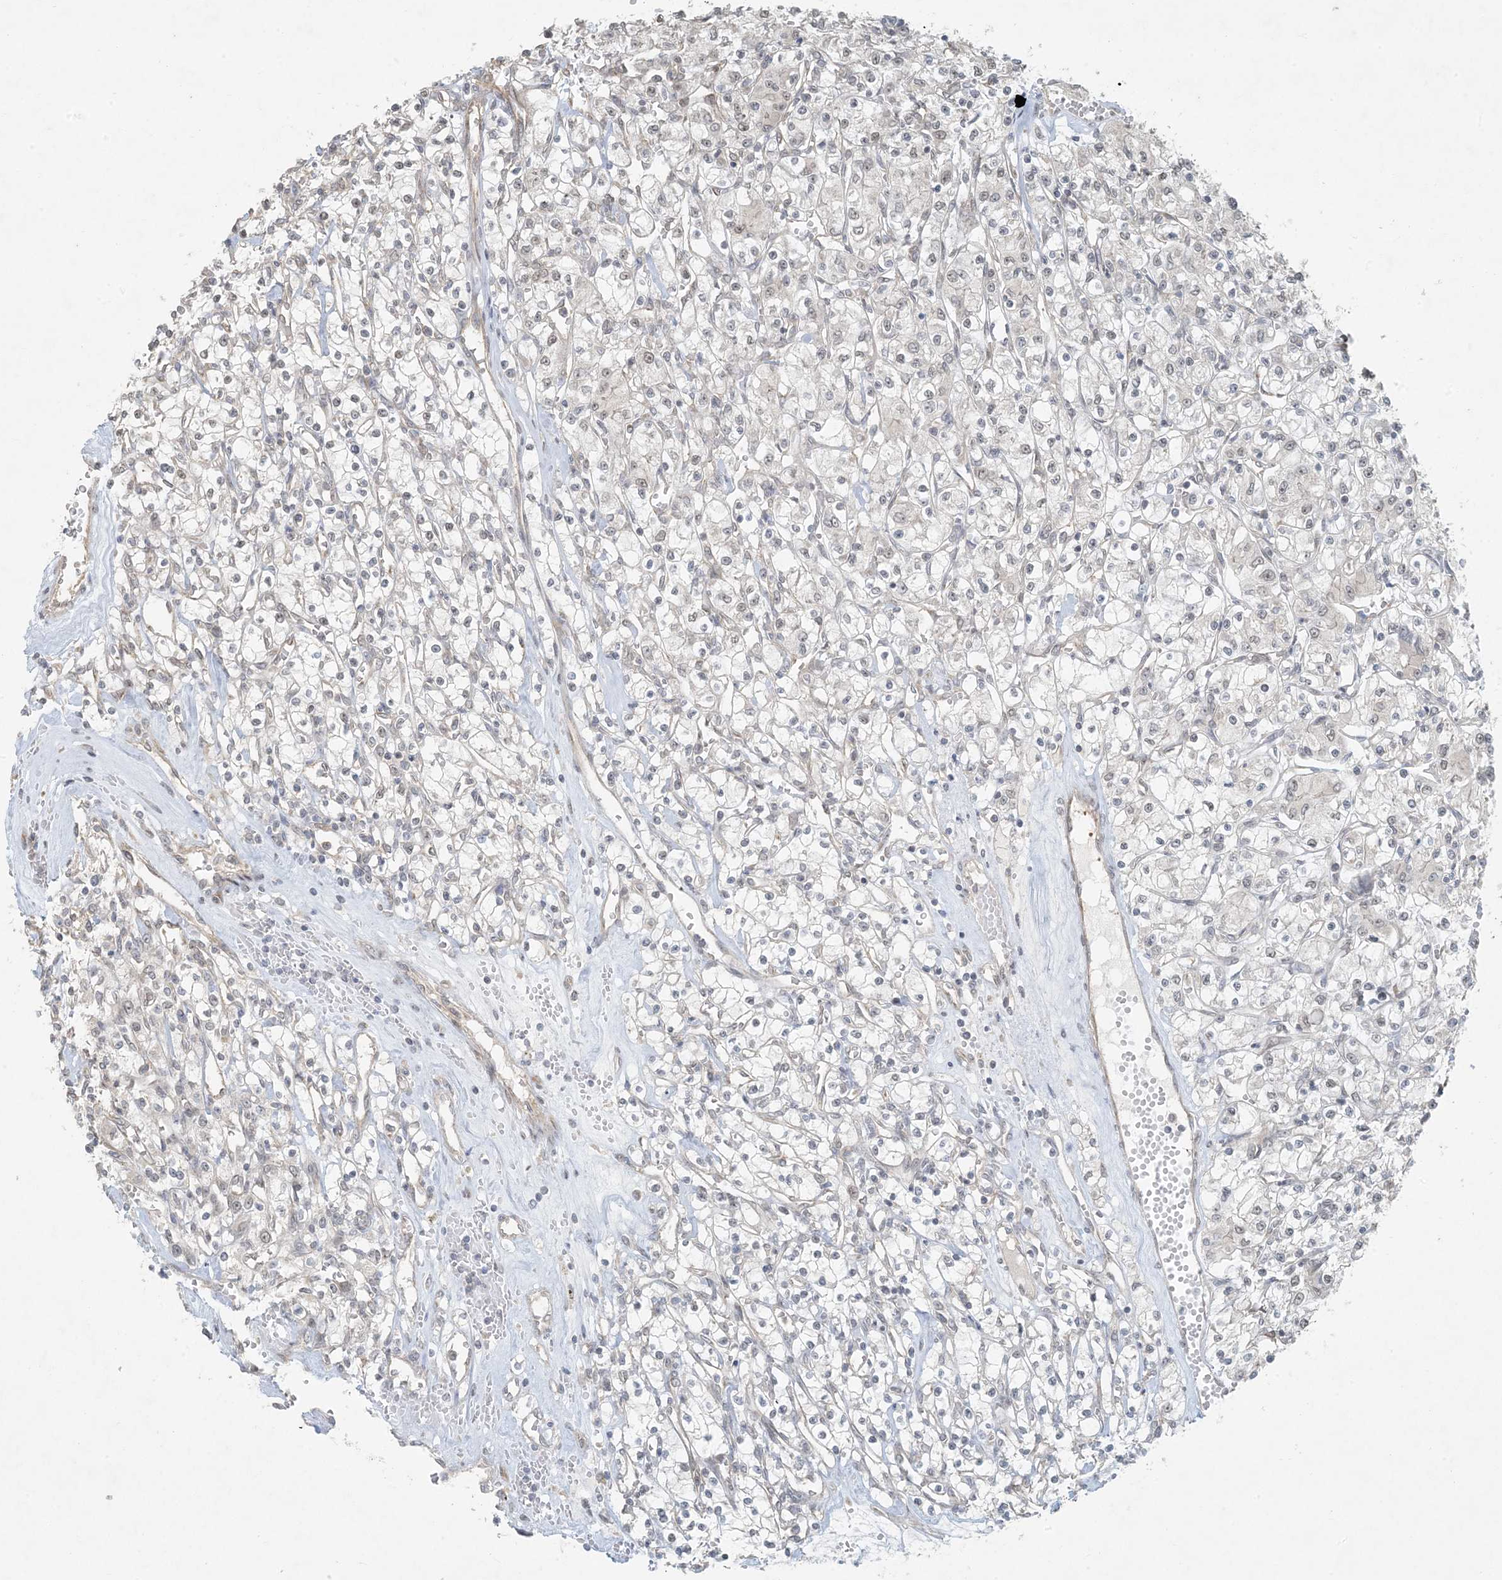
{"staining": {"intensity": "negative", "quantity": "none", "location": "none"}, "tissue": "renal cancer", "cell_type": "Tumor cells", "image_type": "cancer", "snomed": [{"axis": "morphology", "description": "Adenocarcinoma, NOS"}, {"axis": "topography", "description": "Kidney"}], "caption": "IHC micrograph of neoplastic tissue: human renal cancer (adenocarcinoma) stained with DAB shows no significant protein positivity in tumor cells. (Stains: DAB IHC with hematoxylin counter stain, Microscopy: brightfield microscopy at high magnification).", "gene": "BCORL1", "patient": {"sex": "female", "age": 59}}